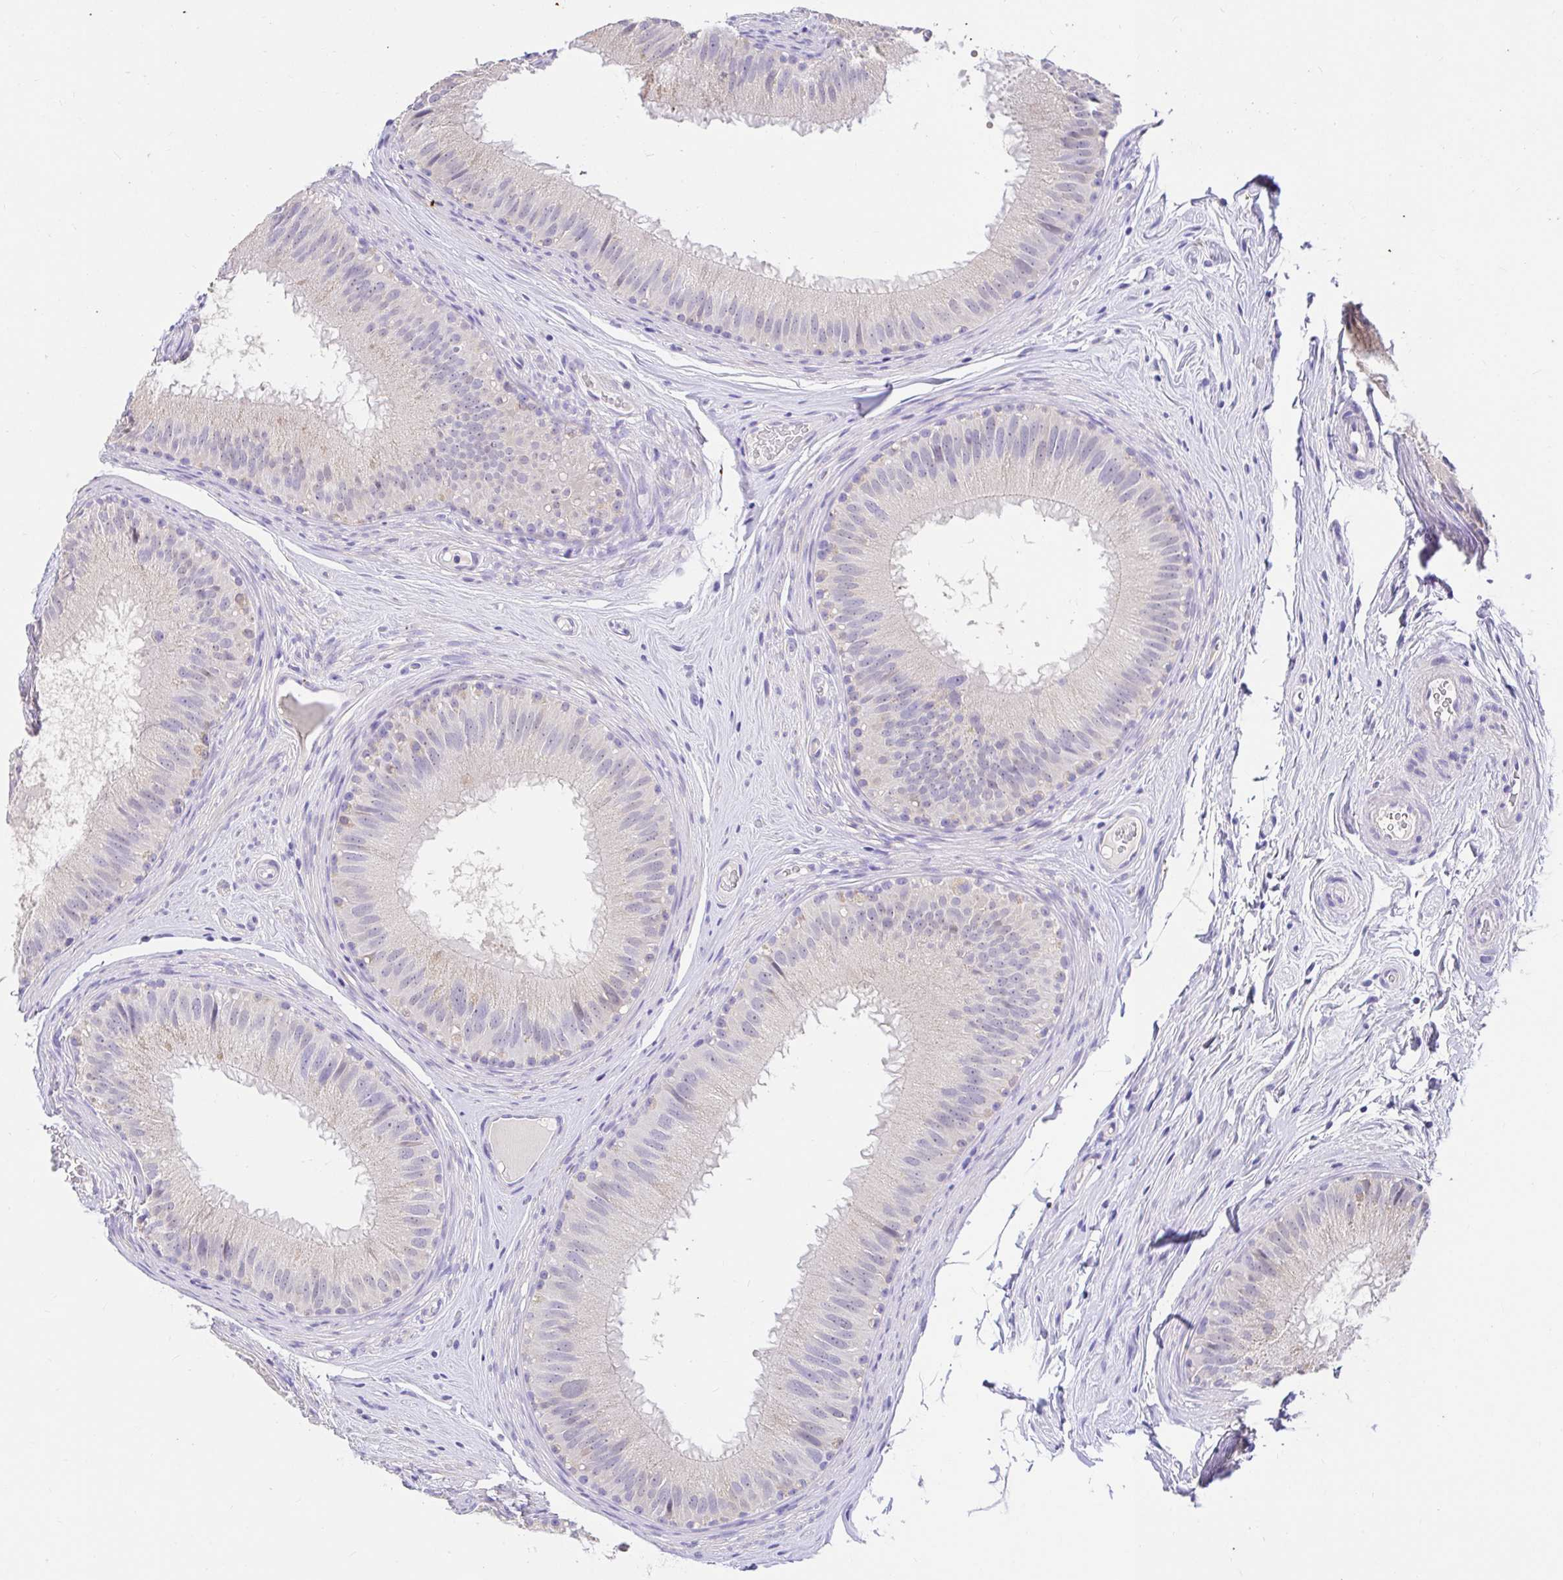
{"staining": {"intensity": "negative", "quantity": "none", "location": "none"}, "tissue": "epididymis", "cell_type": "Glandular cells", "image_type": "normal", "snomed": [{"axis": "morphology", "description": "Normal tissue, NOS"}, {"axis": "topography", "description": "Epididymis"}], "caption": "Immunohistochemistry micrograph of benign epididymis: epididymis stained with DAB reveals no significant protein expression in glandular cells.", "gene": "CDO1", "patient": {"sex": "male", "age": 44}}